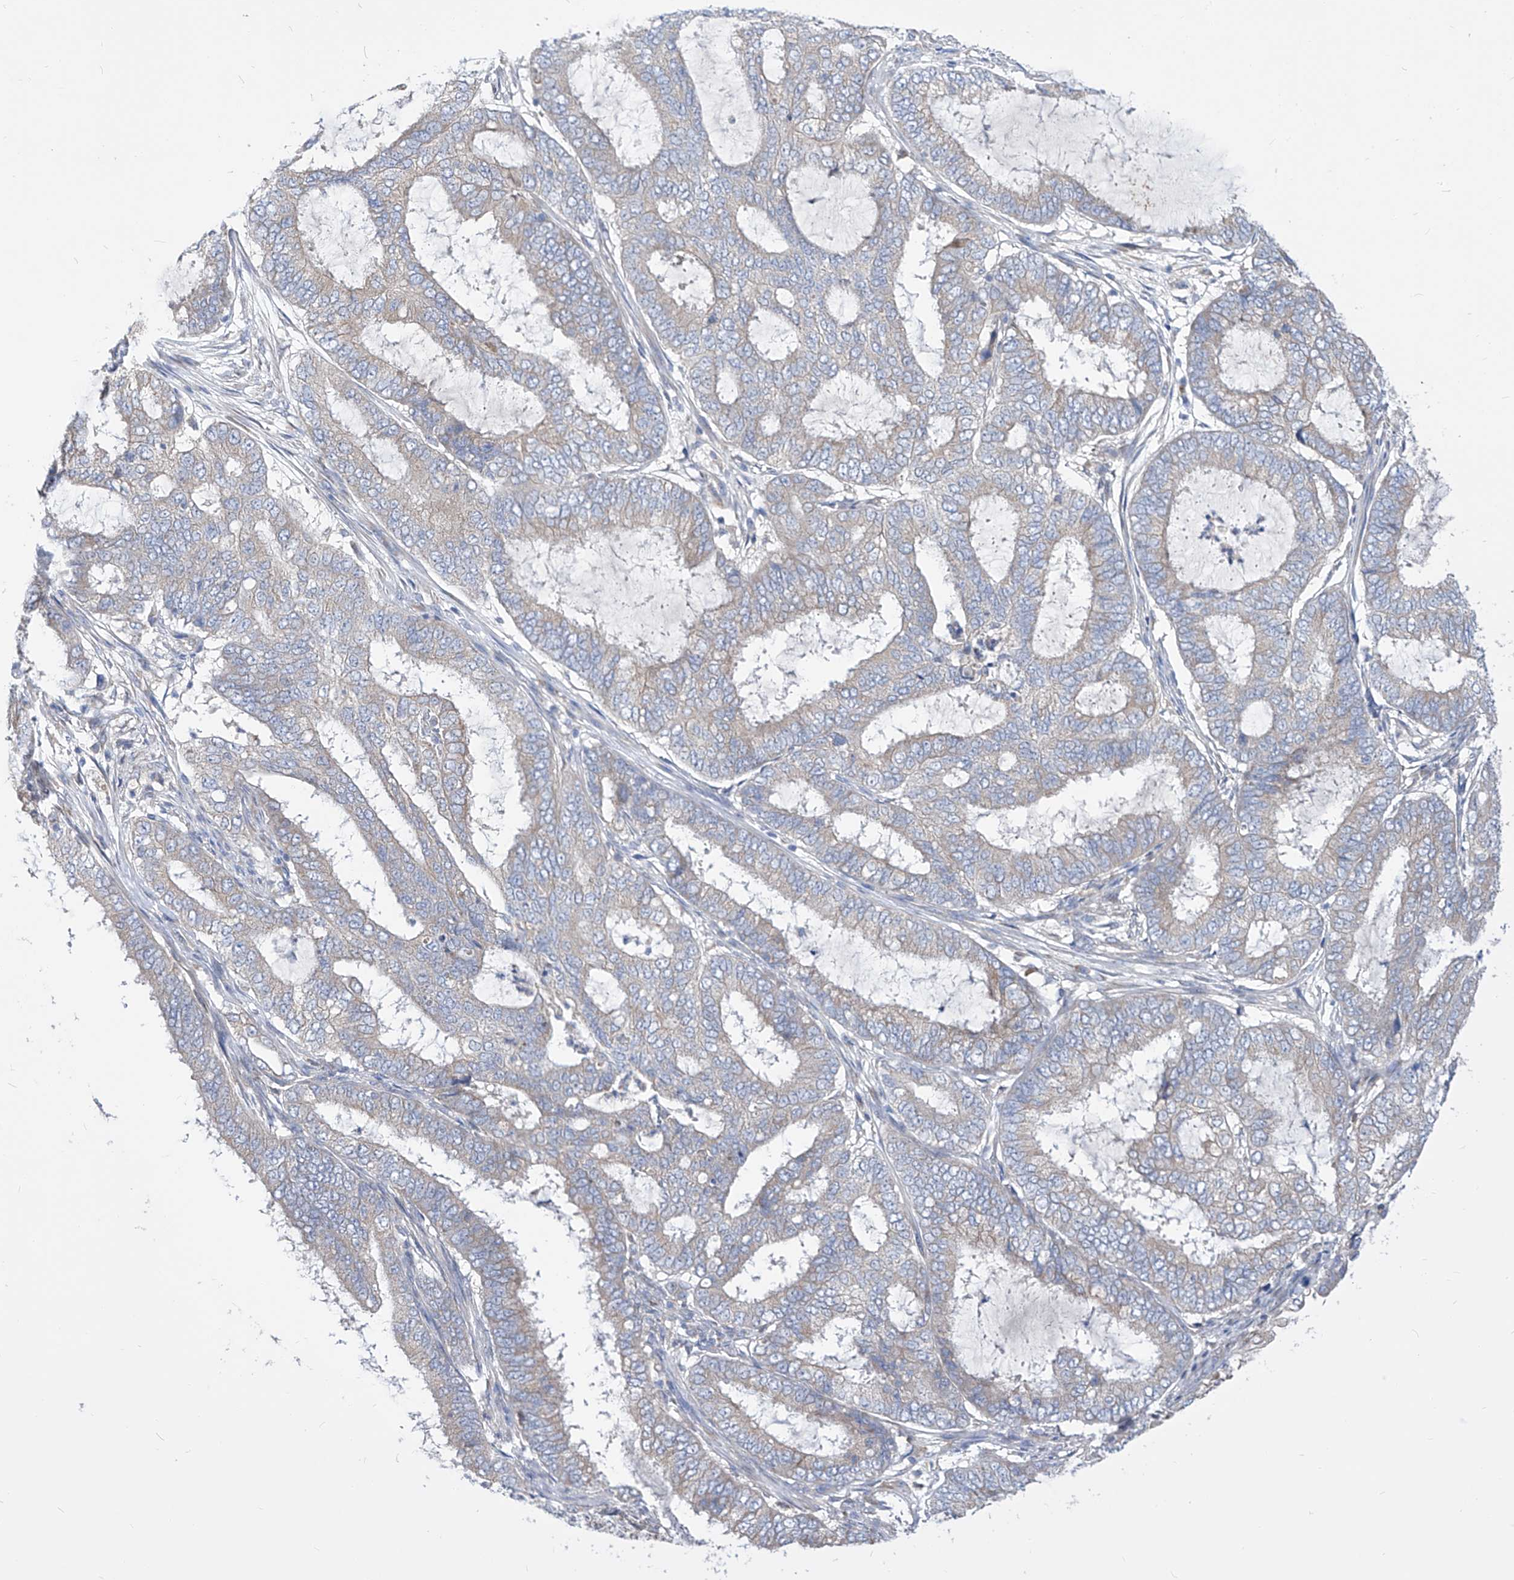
{"staining": {"intensity": "weak", "quantity": "<25%", "location": "cytoplasmic/membranous"}, "tissue": "endometrial cancer", "cell_type": "Tumor cells", "image_type": "cancer", "snomed": [{"axis": "morphology", "description": "Adenocarcinoma, NOS"}, {"axis": "topography", "description": "Endometrium"}], "caption": "Immunohistochemistry micrograph of neoplastic tissue: human endometrial cancer stained with DAB (3,3'-diaminobenzidine) demonstrates no significant protein positivity in tumor cells.", "gene": "UFL1", "patient": {"sex": "female", "age": 51}}